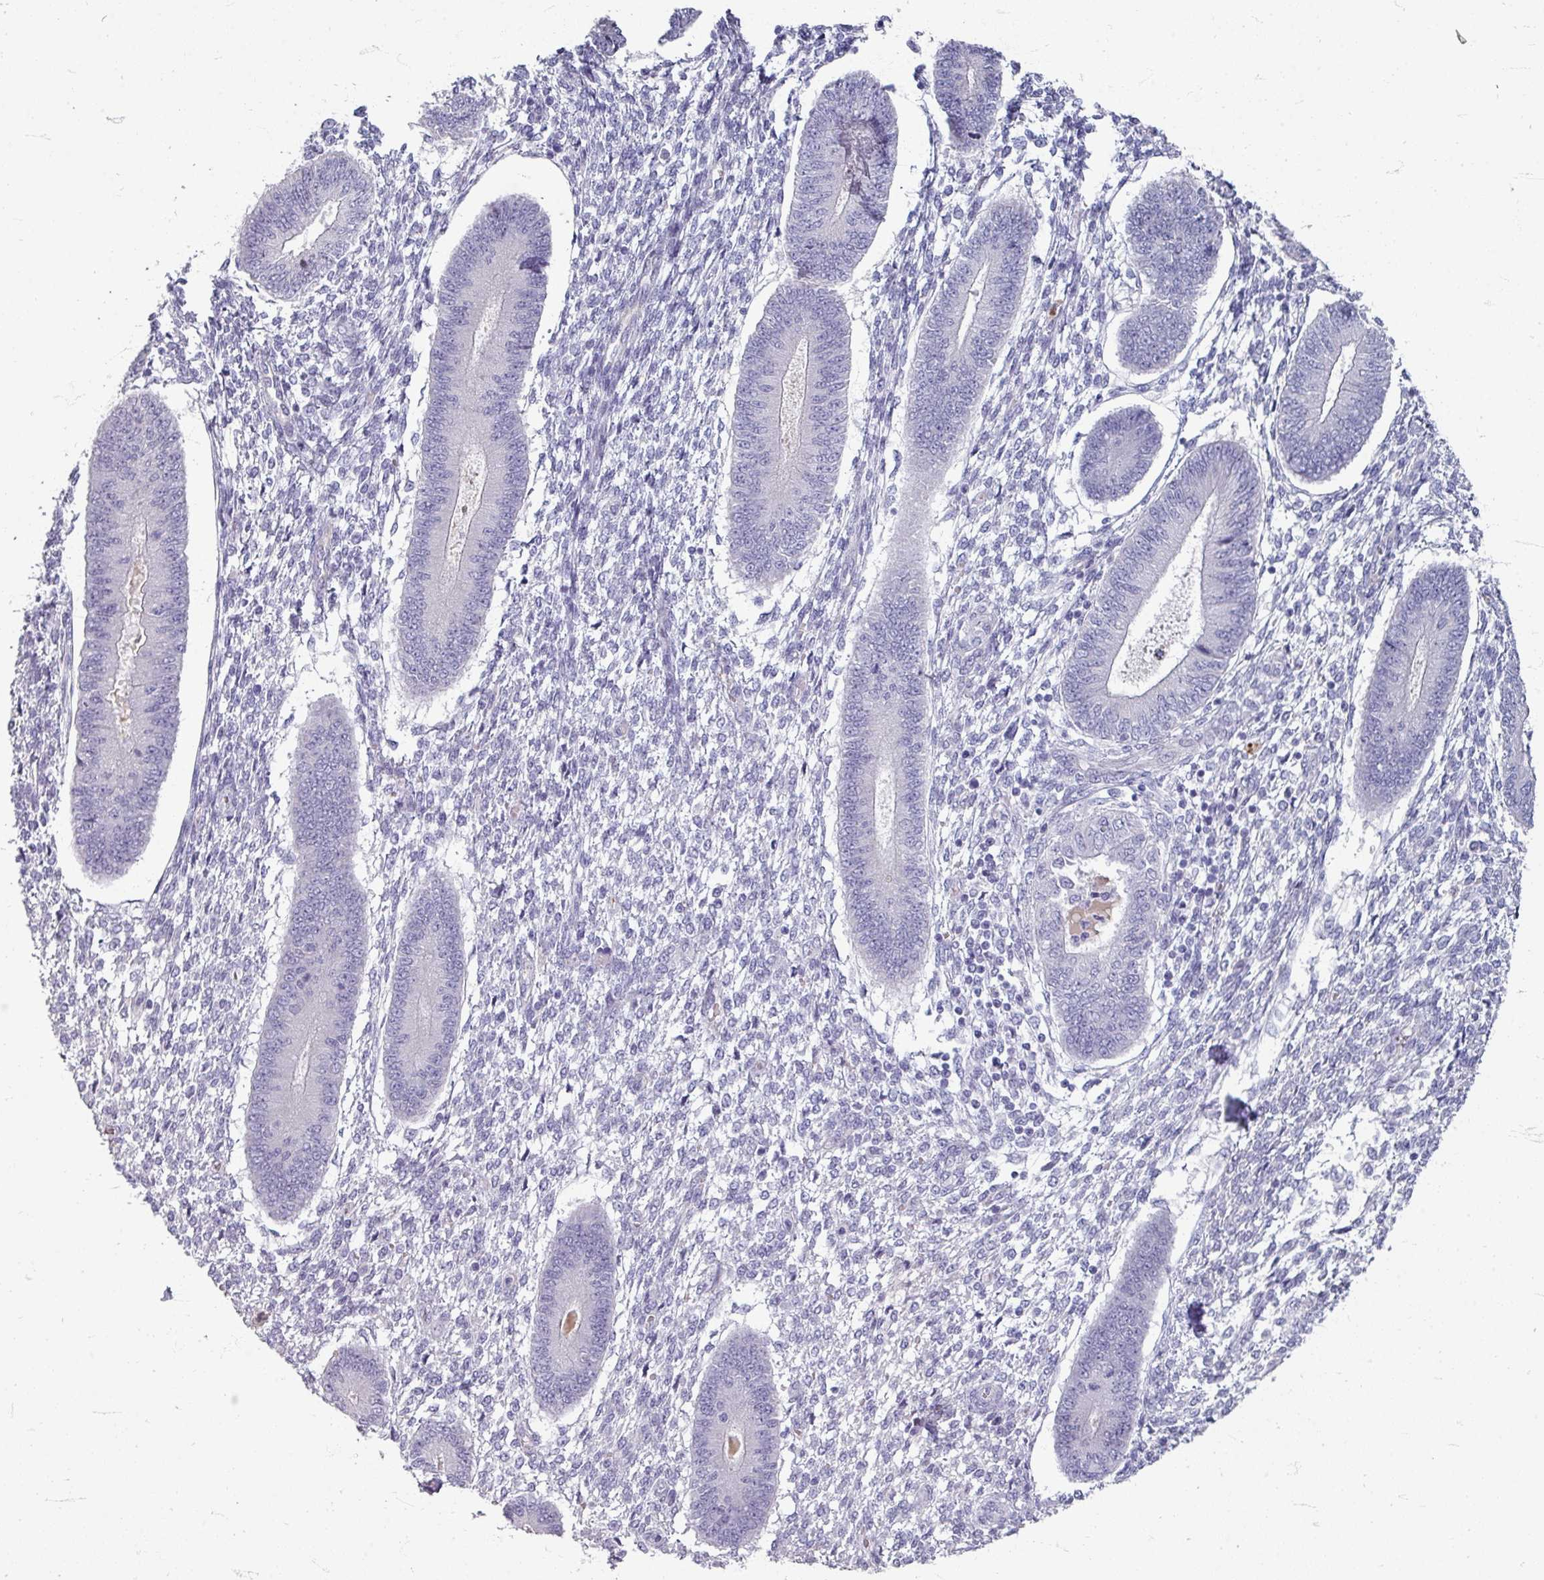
{"staining": {"intensity": "negative", "quantity": "none", "location": "none"}, "tissue": "endometrium", "cell_type": "Cells in endometrial stroma", "image_type": "normal", "snomed": [{"axis": "morphology", "description": "Normal tissue, NOS"}, {"axis": "topography", "description": "Endometrium"}], "caption": "IHC photomicrograph of benign human endometrium stained for a protein (brown), which shows no expression in cells in endometrial stroma.", "gene": "ZNF878", "patient": {"sex": "female", "age": 49}}